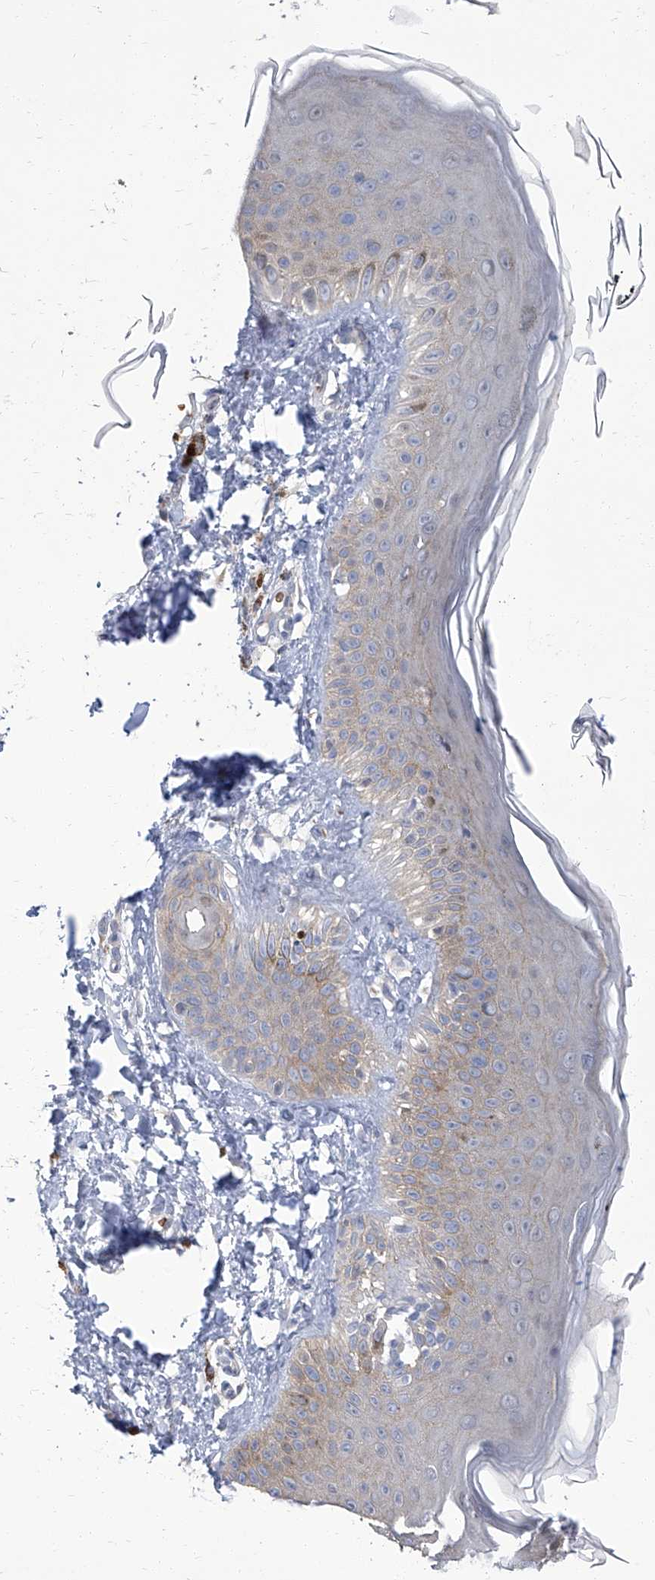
{"staining": {"intensity": "negative", "quantity": "none", "location": "none"}, "tissue": "skin", "cell_type": "Fibroblasts", "image_type": "normal", "snomed": [{"axis": "morphology", "description": "Normal tissue, NOS"}, {"axis": "topography", "description": "Skin"}], "caption": "A micrograph of skin stained for a protein shows no brown staining in fibroblasts.", "gene": "PARD3", "patient": {"sex": "male", "age": 52}}